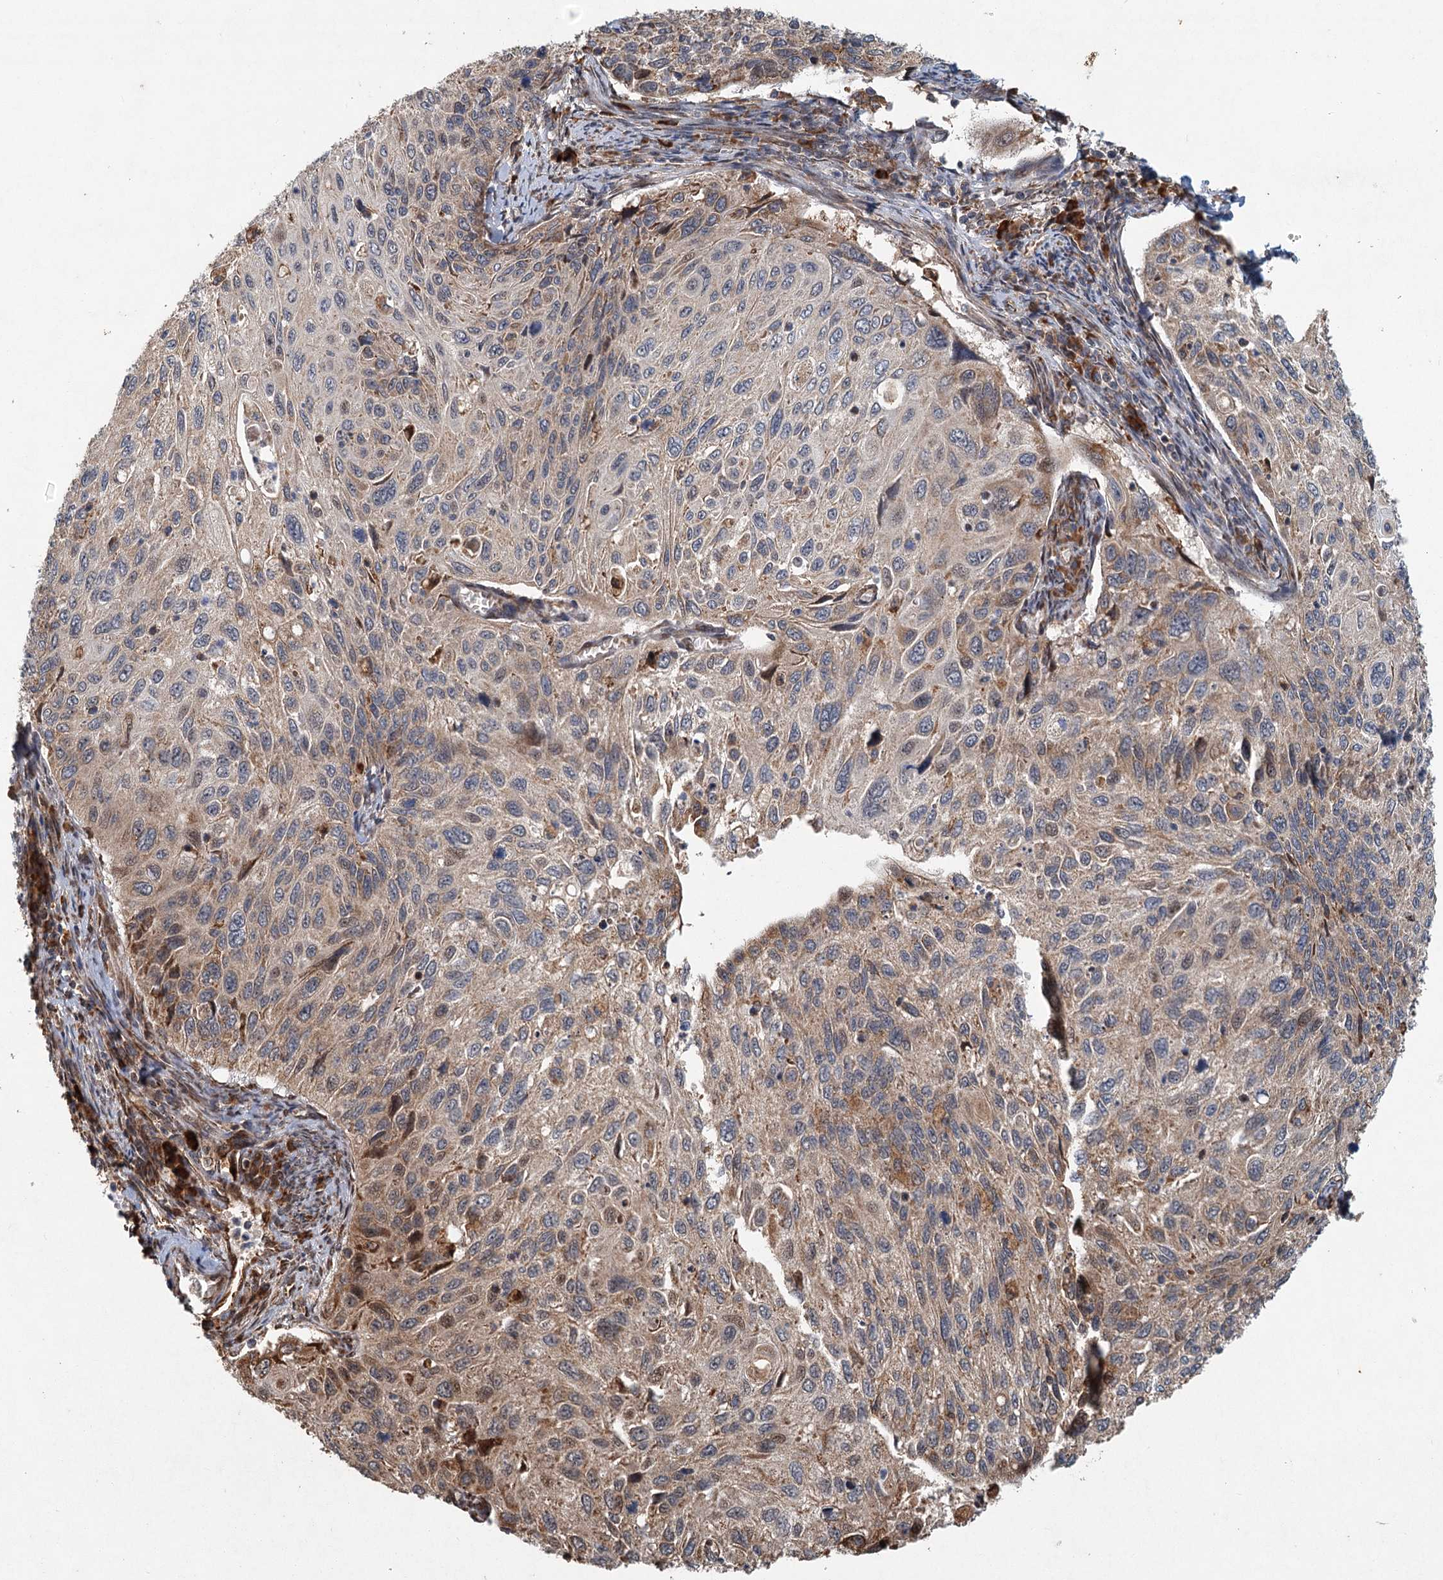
{"staining": {"intensity": "moderate", "quantity": "<25%", "location": "cytoplasmic/membranous"}, "tissue": "cervical cancer", "cell_type": "Tumor cells", "image_type": "cancer", "snomed": [{"axis": "morphology", "description": "Squamous cell carcinoma, NOS"}, {"axis": "topography", "description": "Cervix"}], "caption": "Tumor cells show low levels of moderate cytoplasmic/membranous expression in about <25% of cells in squamous cell carcinoma (cervical).", "gene": "SRPX2", "patient": {"sex": "female", "age": 70}}